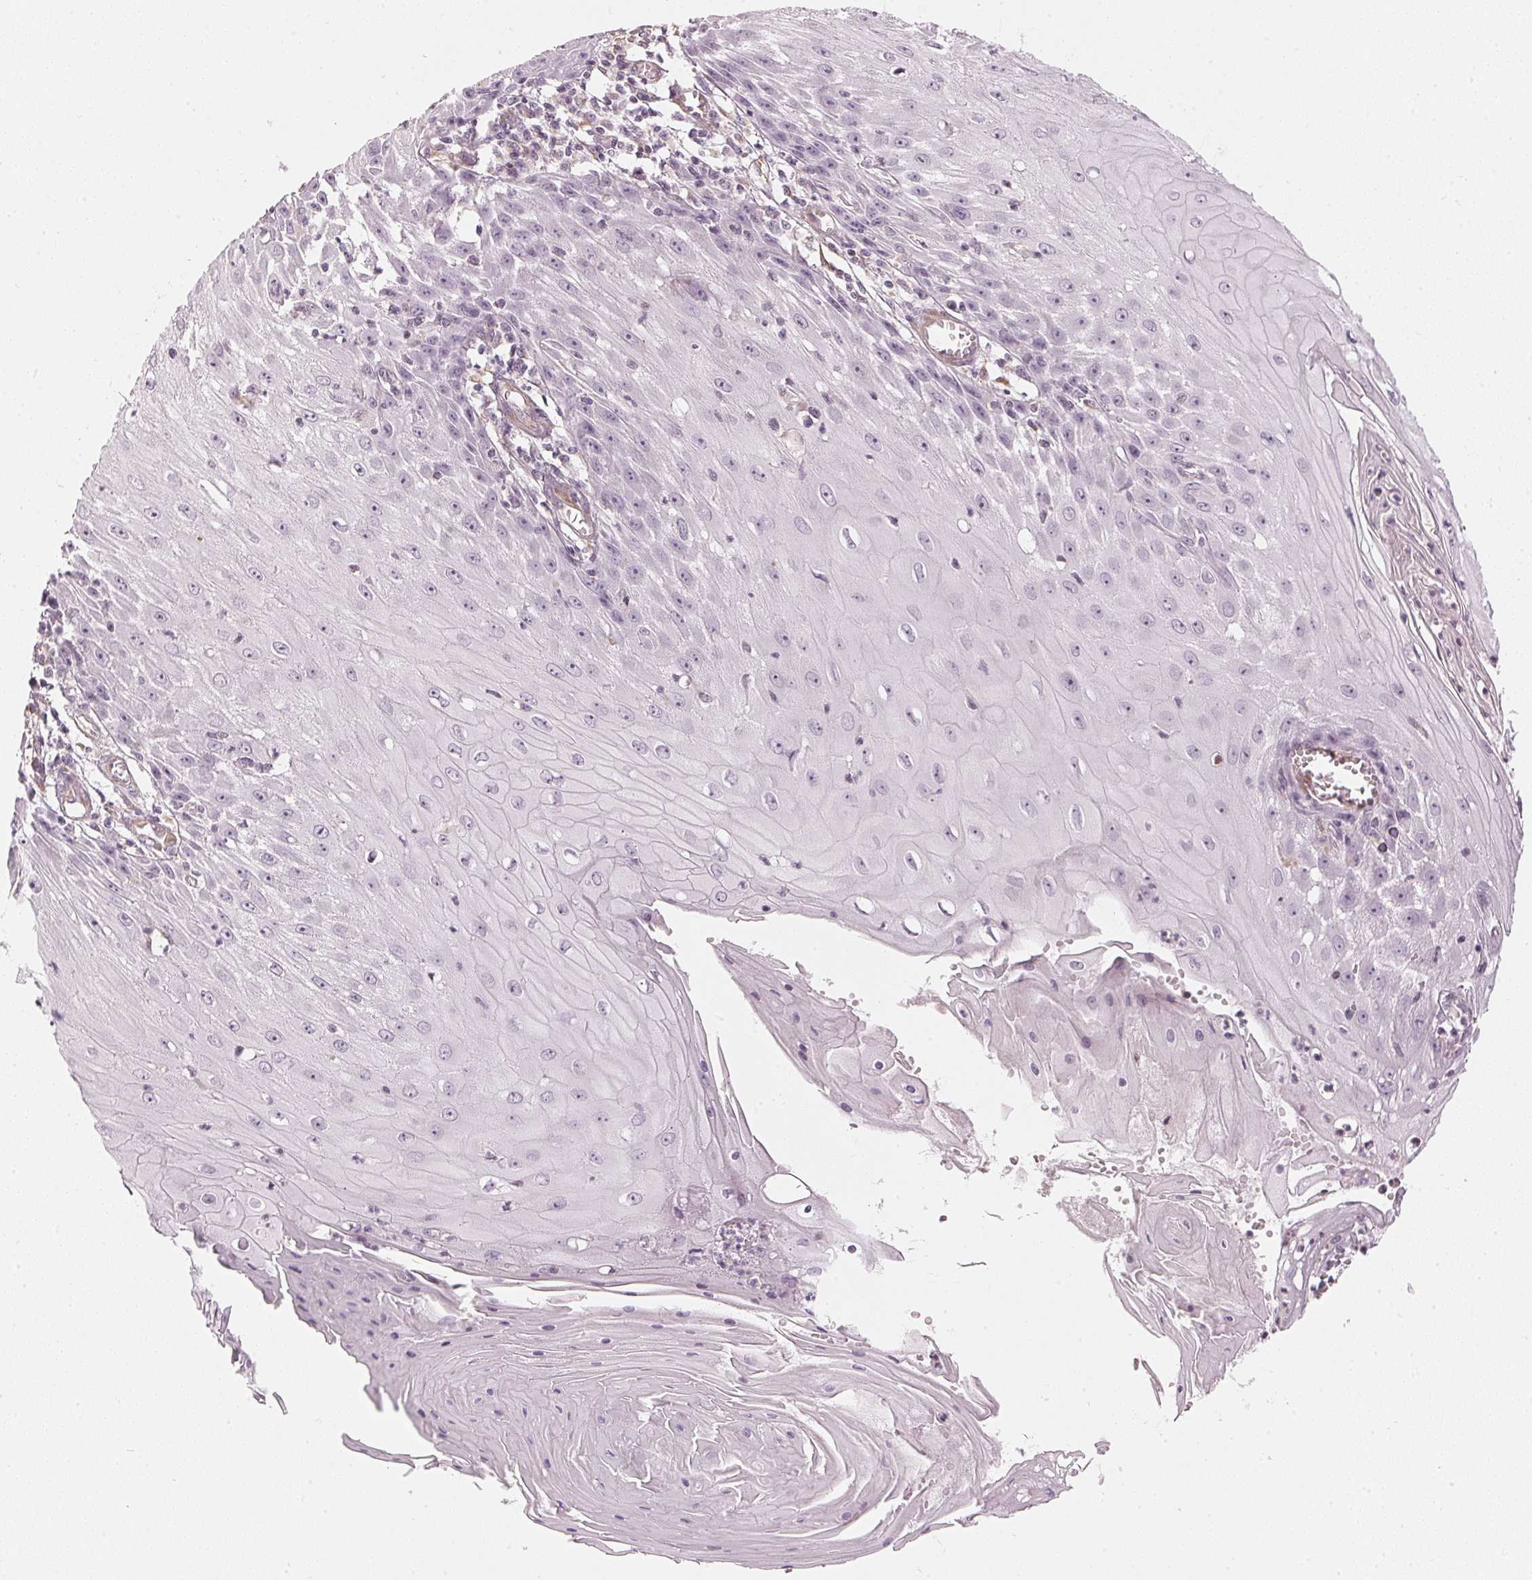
{"staining": {"intensity": "negative", "quantity": "none", "location": "none"}, "tissue": "skin cancer", "cell_type": "Tumor cells", "image_type": "cancer", "snomed": [{"axis": "morphology", "description": "Squamous cell carcinoma, NOS"}, {"axis": "topography", "description": "Skin"}], "caption": "A histopathology image of skin squamous cell carcinoma stained for a protein shows no brown staining in tumor cells. The staining was performed using DAB to visualize the protein expression in brown, while the nuclei were stained in blue with hematoxylin (Magnification: 20x).", "gene": "APLP1", "patient": {"sex": "female", "age": 73}}